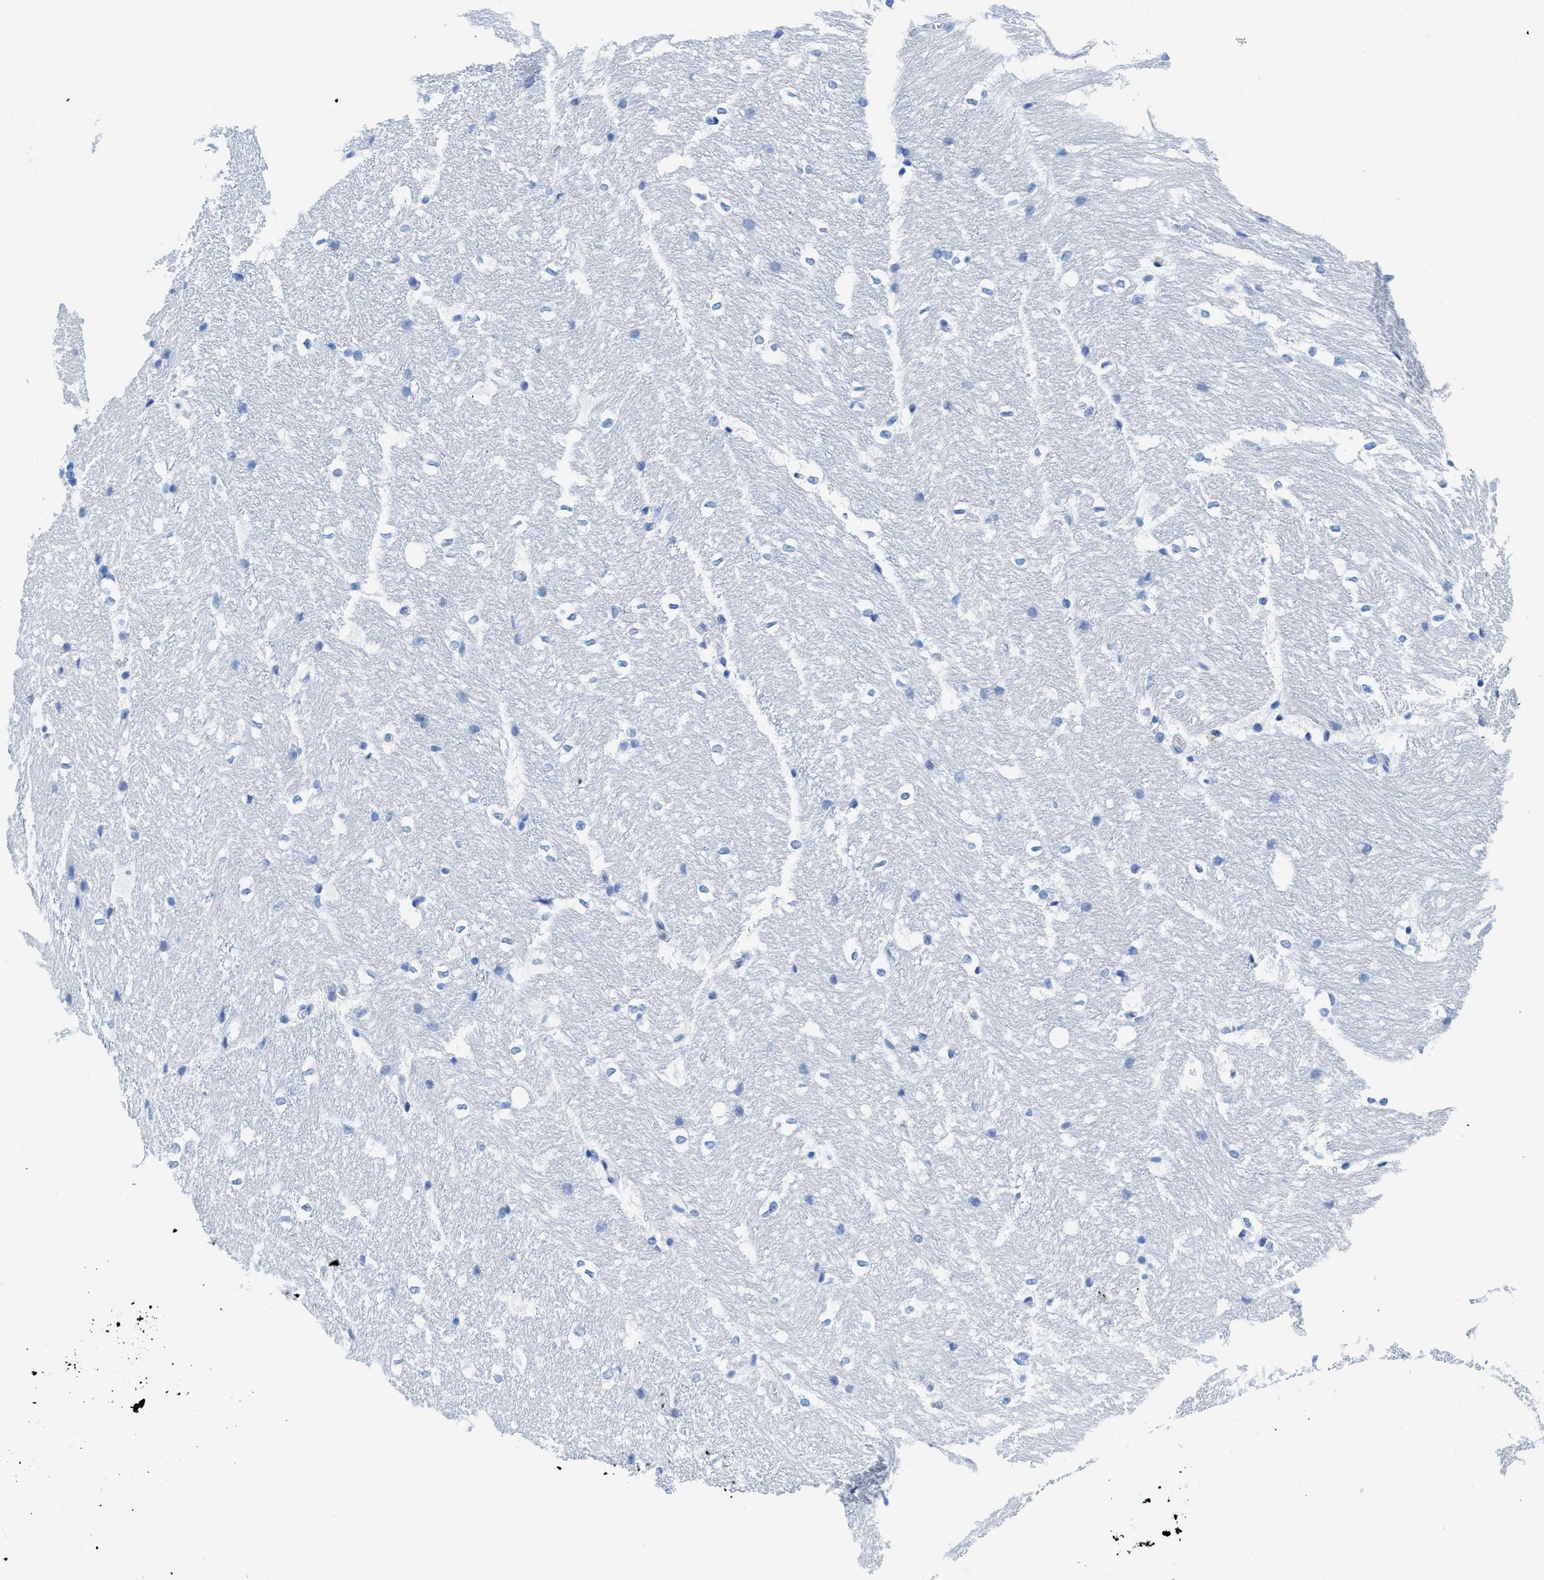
{"staining": {"intensity": "negative", "quantity": "none", "location": "none"}, "tissue": "hippocampus", "cell_type": "Glial cells", "image_type": "normal", "snomed": [{"axis": "morphology", "description": "Normal tissue, NOS"}, {"axis": "topography", "description": "Hippocampus"}], "caption": "IHC histopathology image of benign hippocampus: hippocampus stained with DAB (3,3'-diaminobenzidine) demonstrates no significant protein positivity in glial cells. (Brightfield microscopy of DAB IHC at high magnification).", "gene": "COL3A1", "patient": {"sex": "female", "age": 19}}